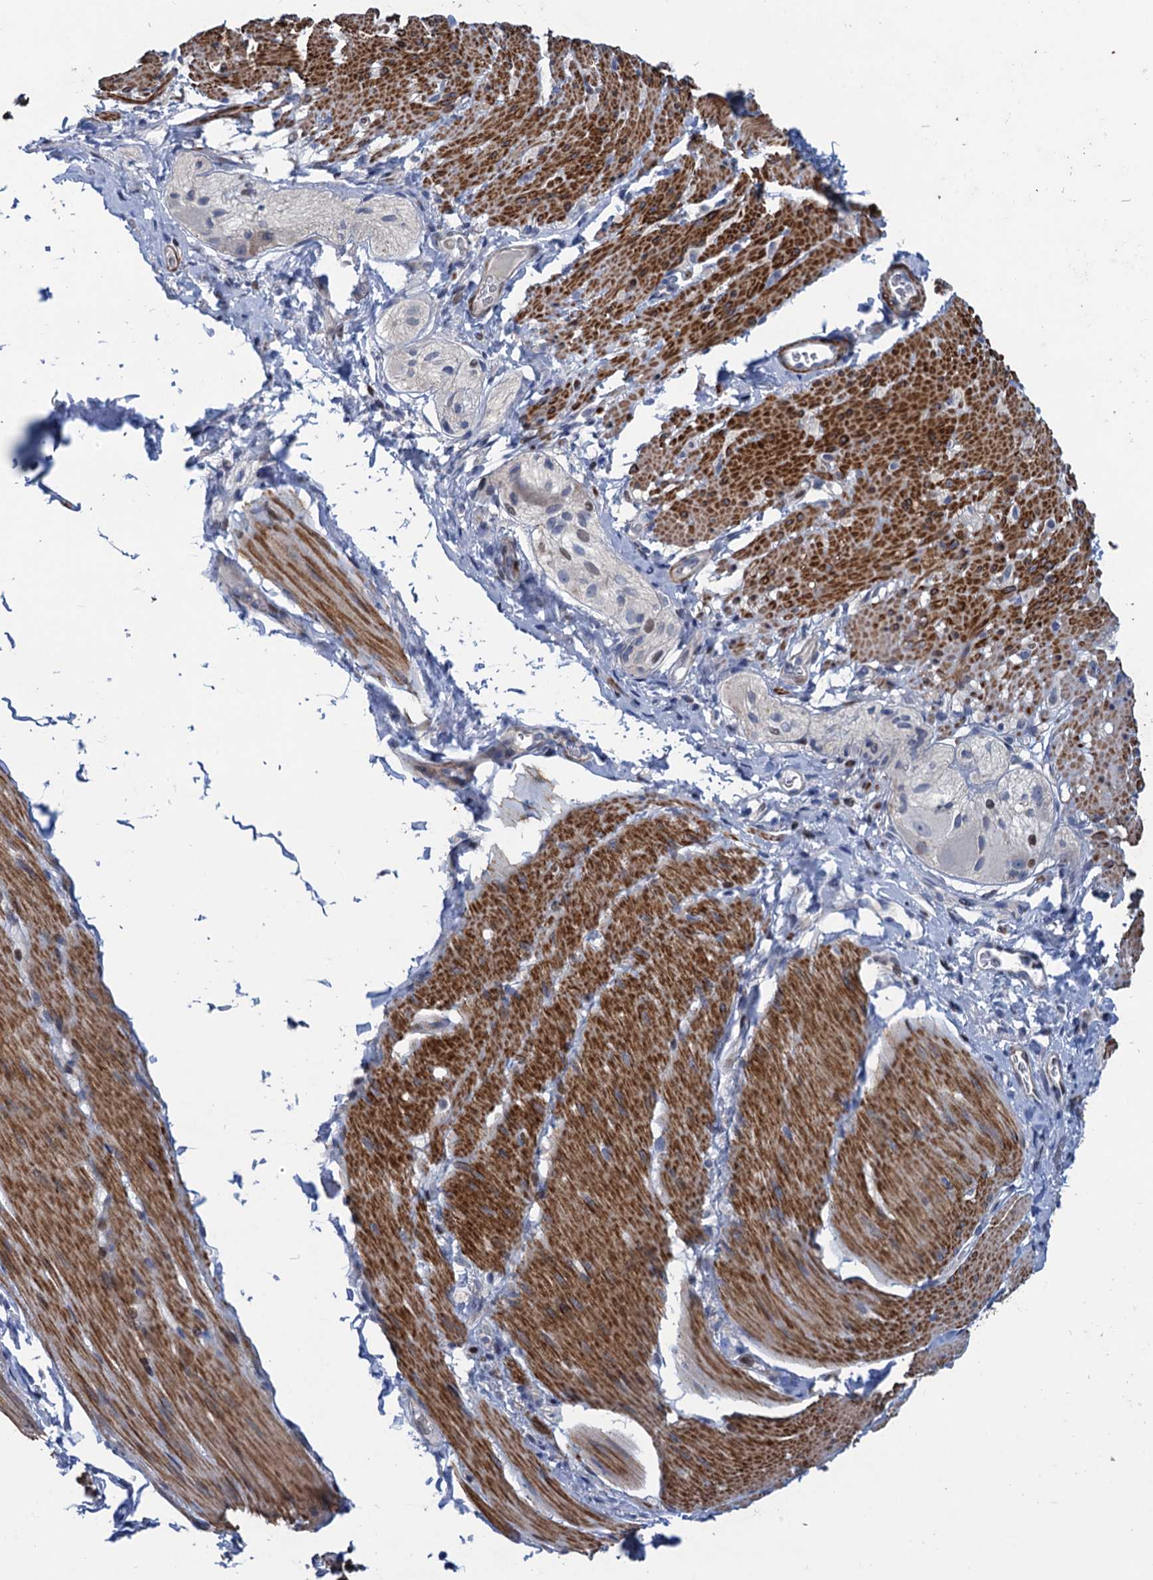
{"staining": {"intensity": "strong", "quantity": ">75%", "location": "cytoplasmic/membranous"}, "tissue": "smooth muscle", "cell_type": "Smooth muscle cells", "image_type": "normal", "snomed": [{"axis": "morphology", "description": "Normal tissue, NOS"}, {"axis": "topography", "description": "Smooth muscle"}, {"axis": "topography", "description": "Small intestine"}], "caption": "Strong cytoplasmic/membranous positivity for a protein is seen in about >75% of smooth muscle cells of unremarkable smooth muscle using immunohistochemistry (IHC).", "gene": "ESYT3", "patient": {"sex": "female", "age": 84}}